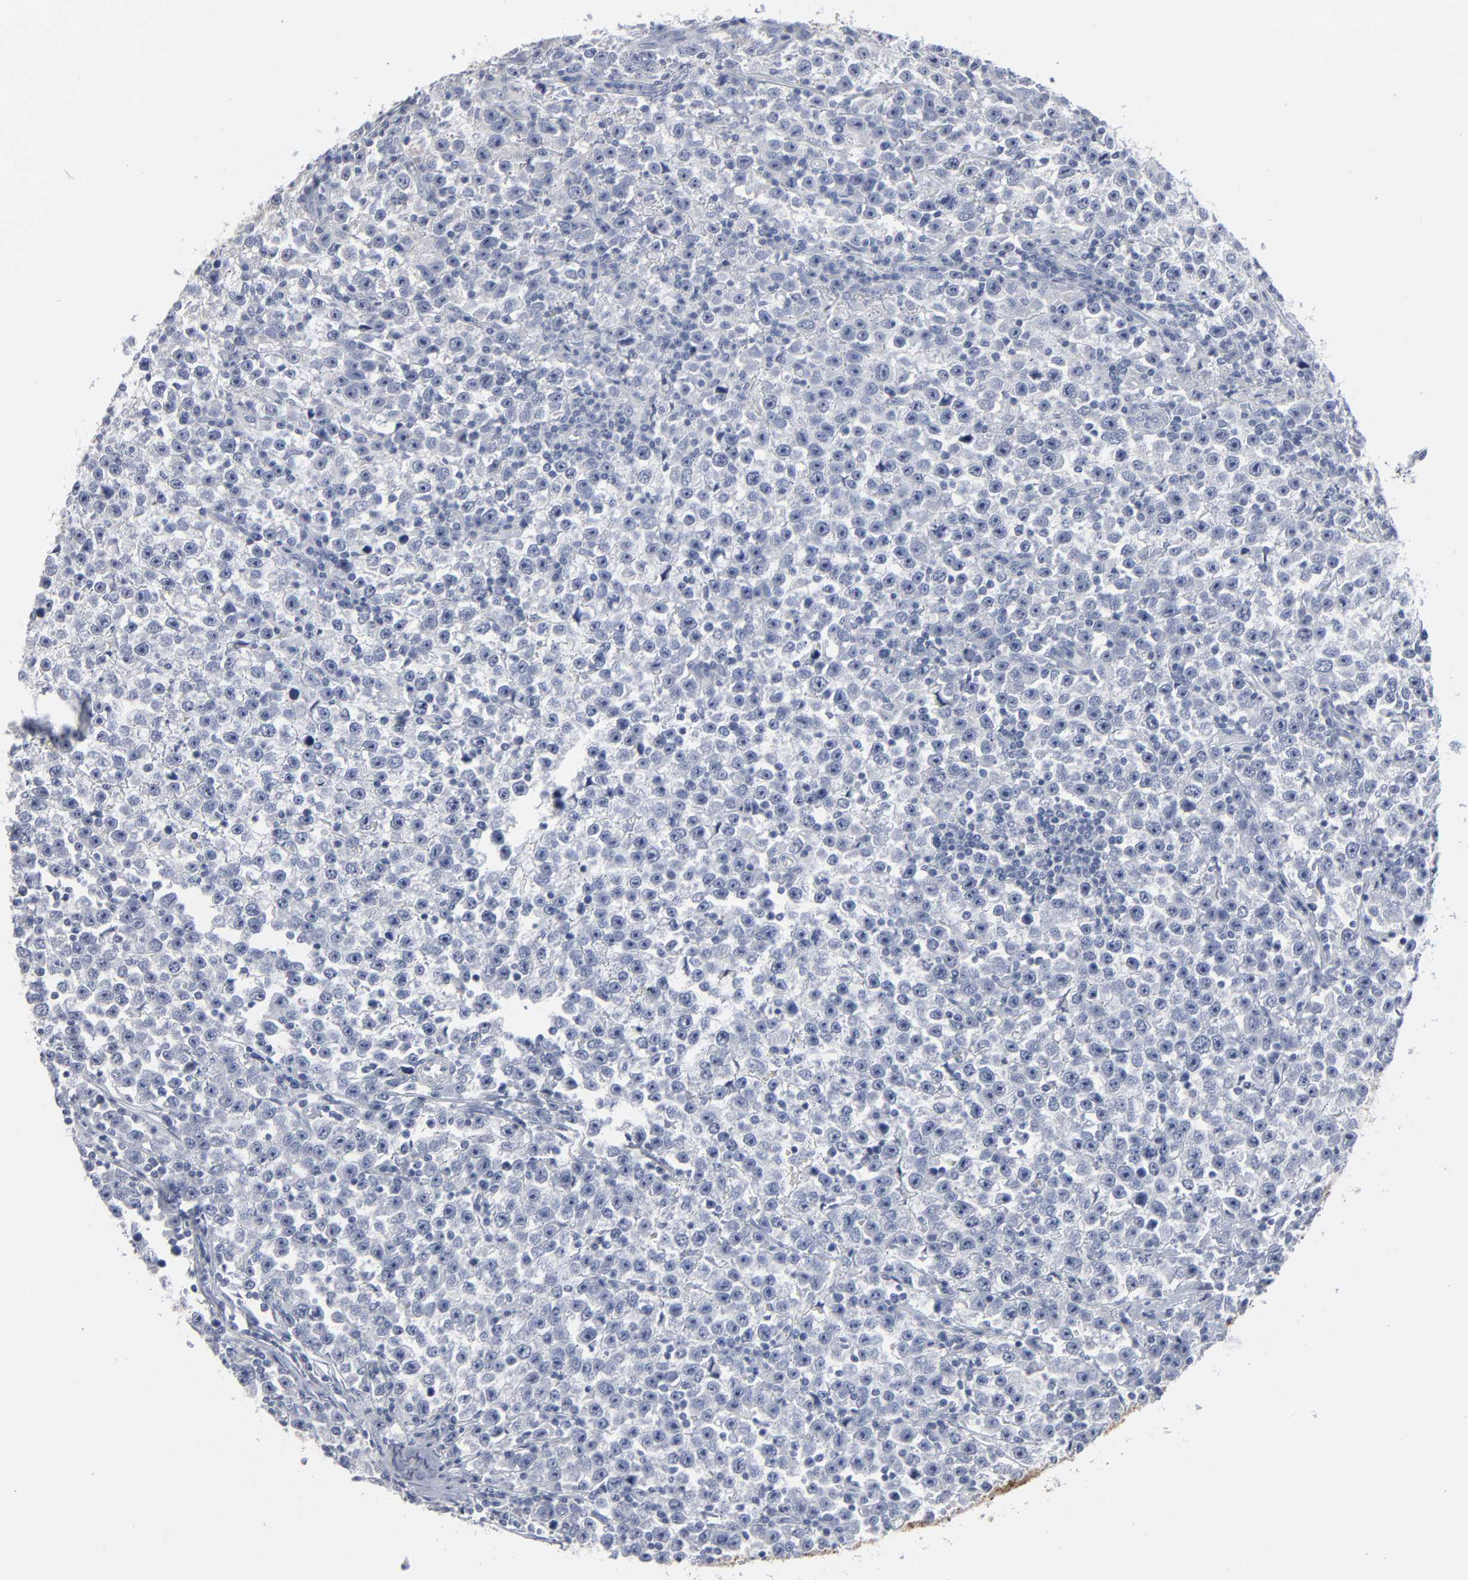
{"staining": {"intensity": "negative", "quantity": "none", "location": "none"}, "tissue": "testis cancer", "cell_type": "Tumor cells", "image_type": "cancer", "snomed": [{"axis": "morphology", "description": "Seminoma, NOS"}, {"axis": "topography", "description": "Testis"}], "caption": "Immunohistochemistry histopathology image of neoplastic tissue: human testis cancer (seminoma) stained with DAB shows no significant protein staining in tumor cells. Nuclei are stained in blue.", "gene": "PAGE1", "patient": {"sex": "male", "age": 43}}